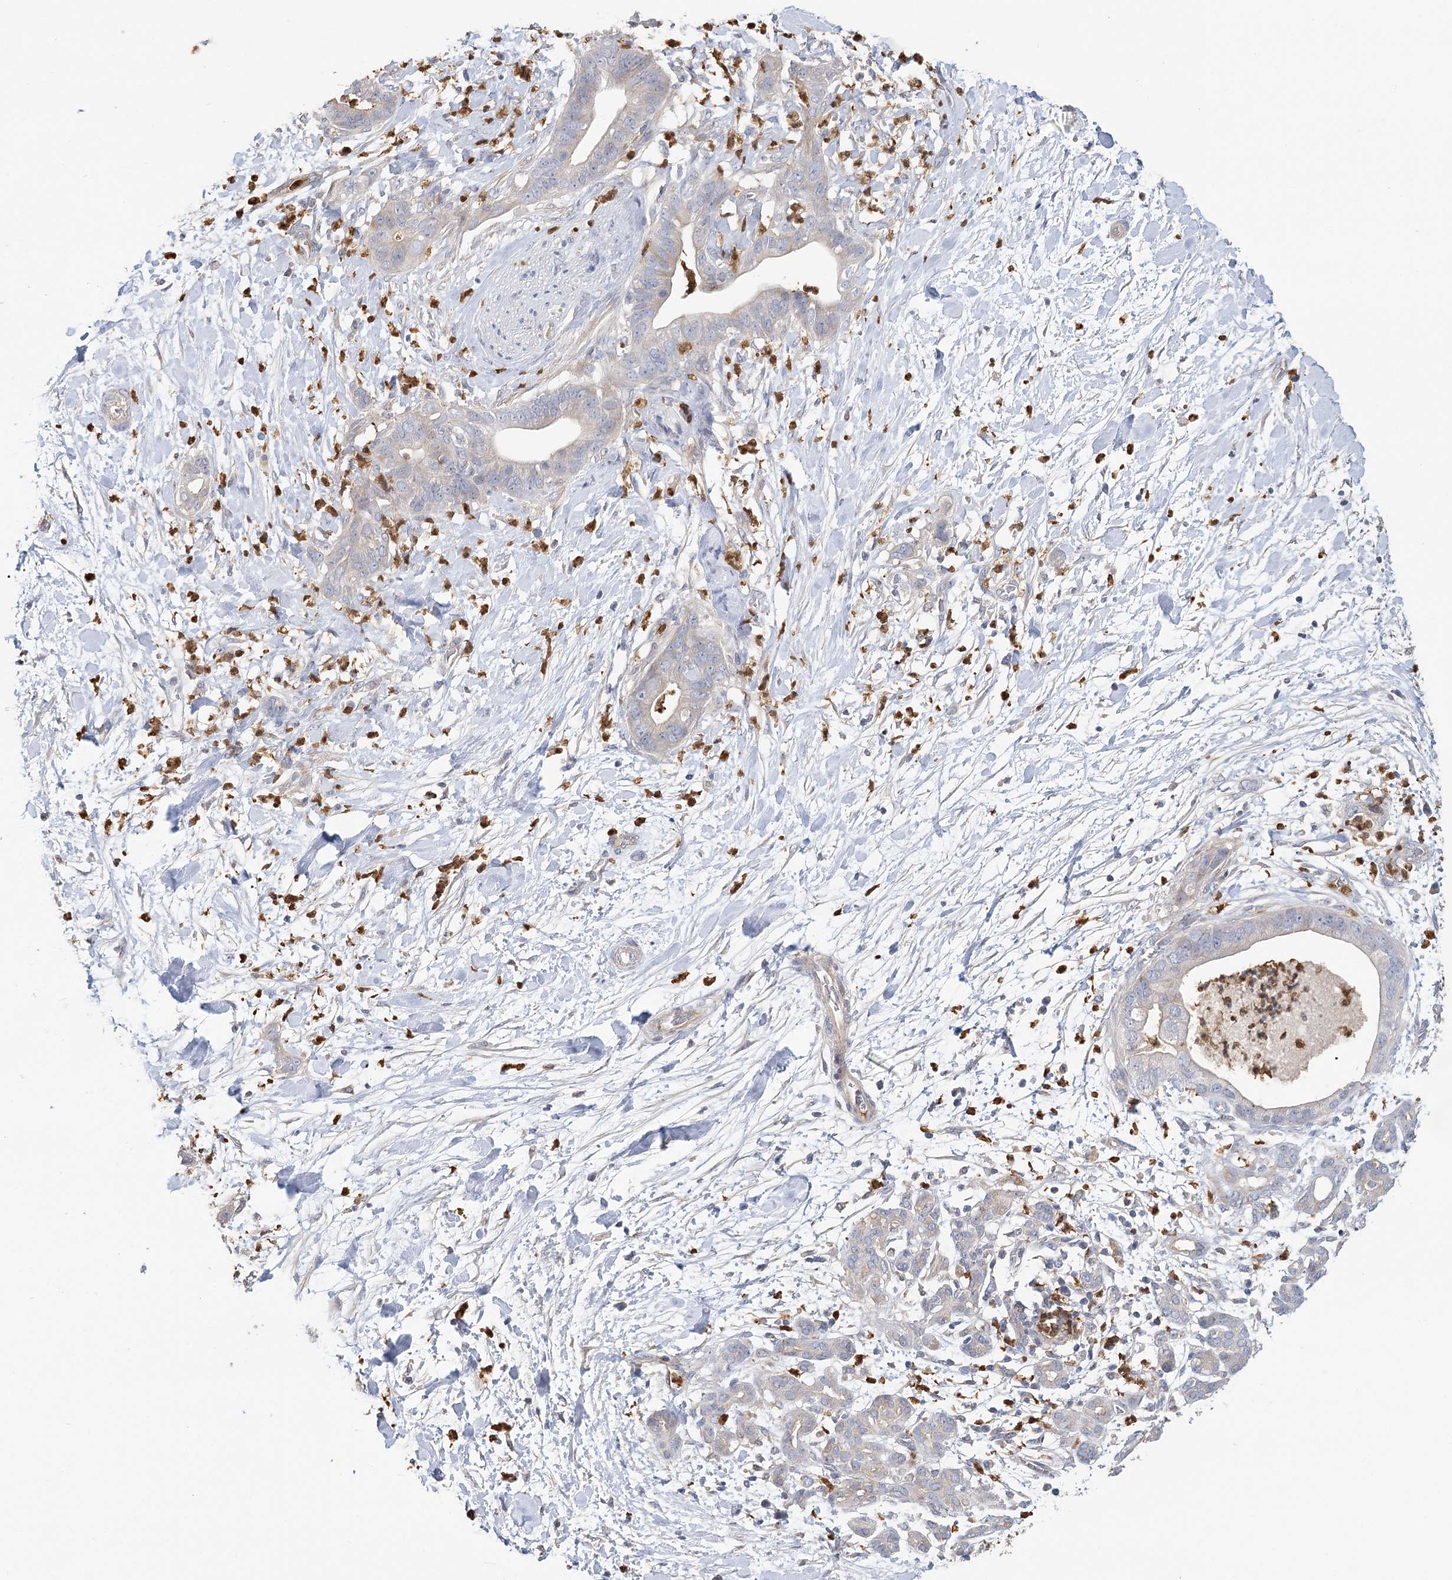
{"staining": {"intensity": "weak", "quantity": "<25%", "location": "cytoplasmic/membranous"}, "tissue": "pancreatic cancer", "cell_type": "Tumor cells", "image_type": "cancer", "snomed": [{"axis": "morphology", "description": "Adenocarcinoma, NOS"}, {"axis": "topography", "description": "Pancreas"}], "caption": "Protein analysis of adenocarcinoma (pancreatic) shows no significant staining in tumor cells. The staining is performed using DAB brown chromogen with nuclei counter-stained in using hematoxylin.", "gene": "EPB41L5", "patient": {"sex": "female", "age": 78}}